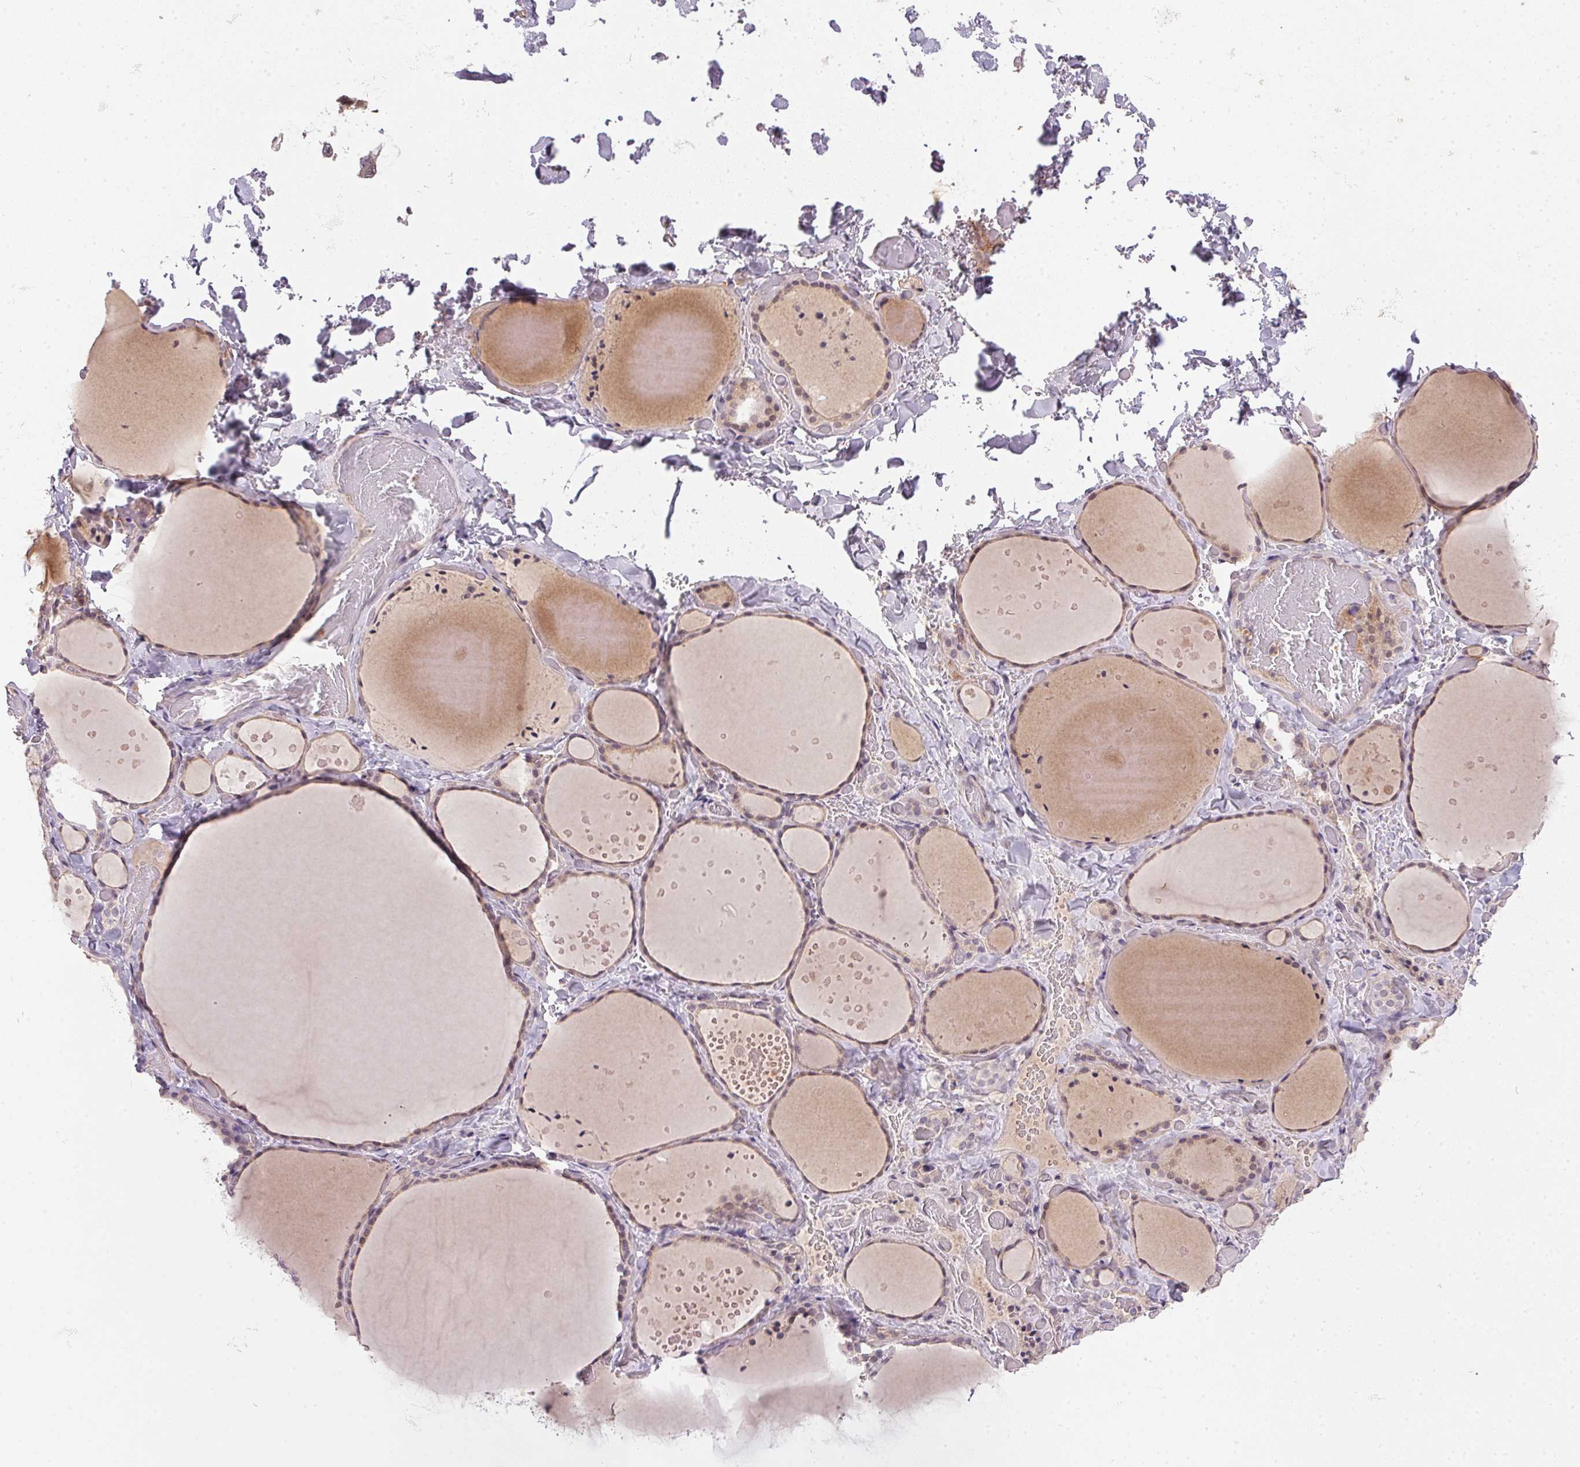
{"staining": {"intensity": "weak", "quantity": "25%-75%", "location": "nuclear"}, "tissue": "thyroid gland", "cell_type": "Glandular cells", "image_type": "normal", "snomed": [{"axis": "morphology", "description": "Normal tissue, NOS"}, {"axis": "topography", "description": "Thyroid gland"}], "caption": "Glandular cells show low levels of weak nuclear positivity in approximately 25%-75% of cells in normal thyroid gland.", "gene": "CFAP92", "patient": {"sex": "female", "age": 36}}